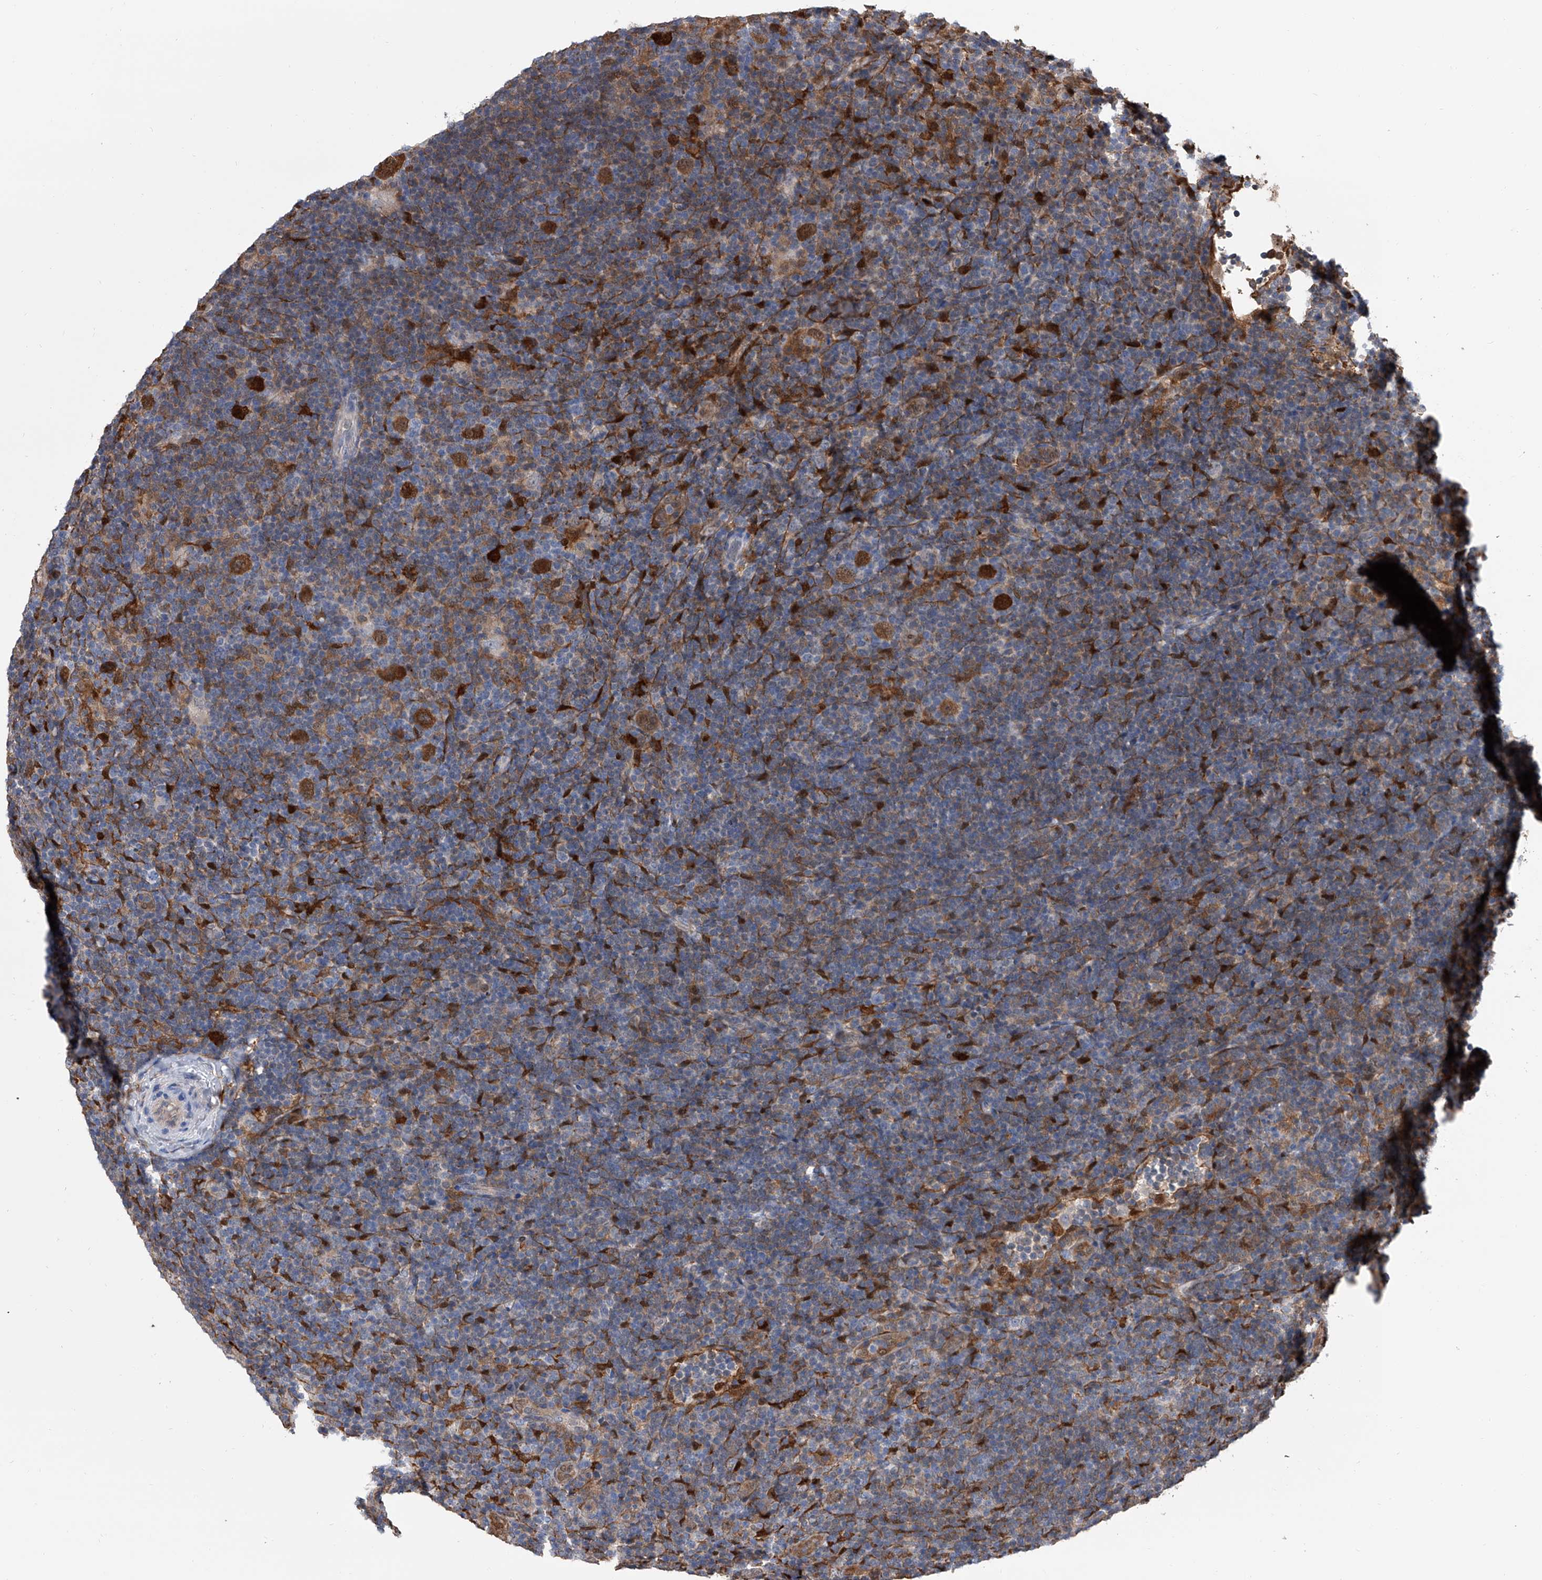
{"staining": {"intensity": "moderate", "quantity": ">75%", "location": "cytoplasmic/membranous,nuclear"}, "tissue": "lymphoma", "cell_type": "Tumor cells", "image_type": "cancer", "snomed": [{"axis": "morphology", "description": "Hodgkin's disease, NOS"}, {"axis": "topography", "description": "Lymph node"}], "caption": "Immunohistochemical staining of human Hodgkin's disease demonstrates medium levels of moderate cytoplasmic/membranous and nuclear staining in about >75% of tumor cells.", "gene": "SERPINB9", "patient": {"sex": "female", "age": 57}}